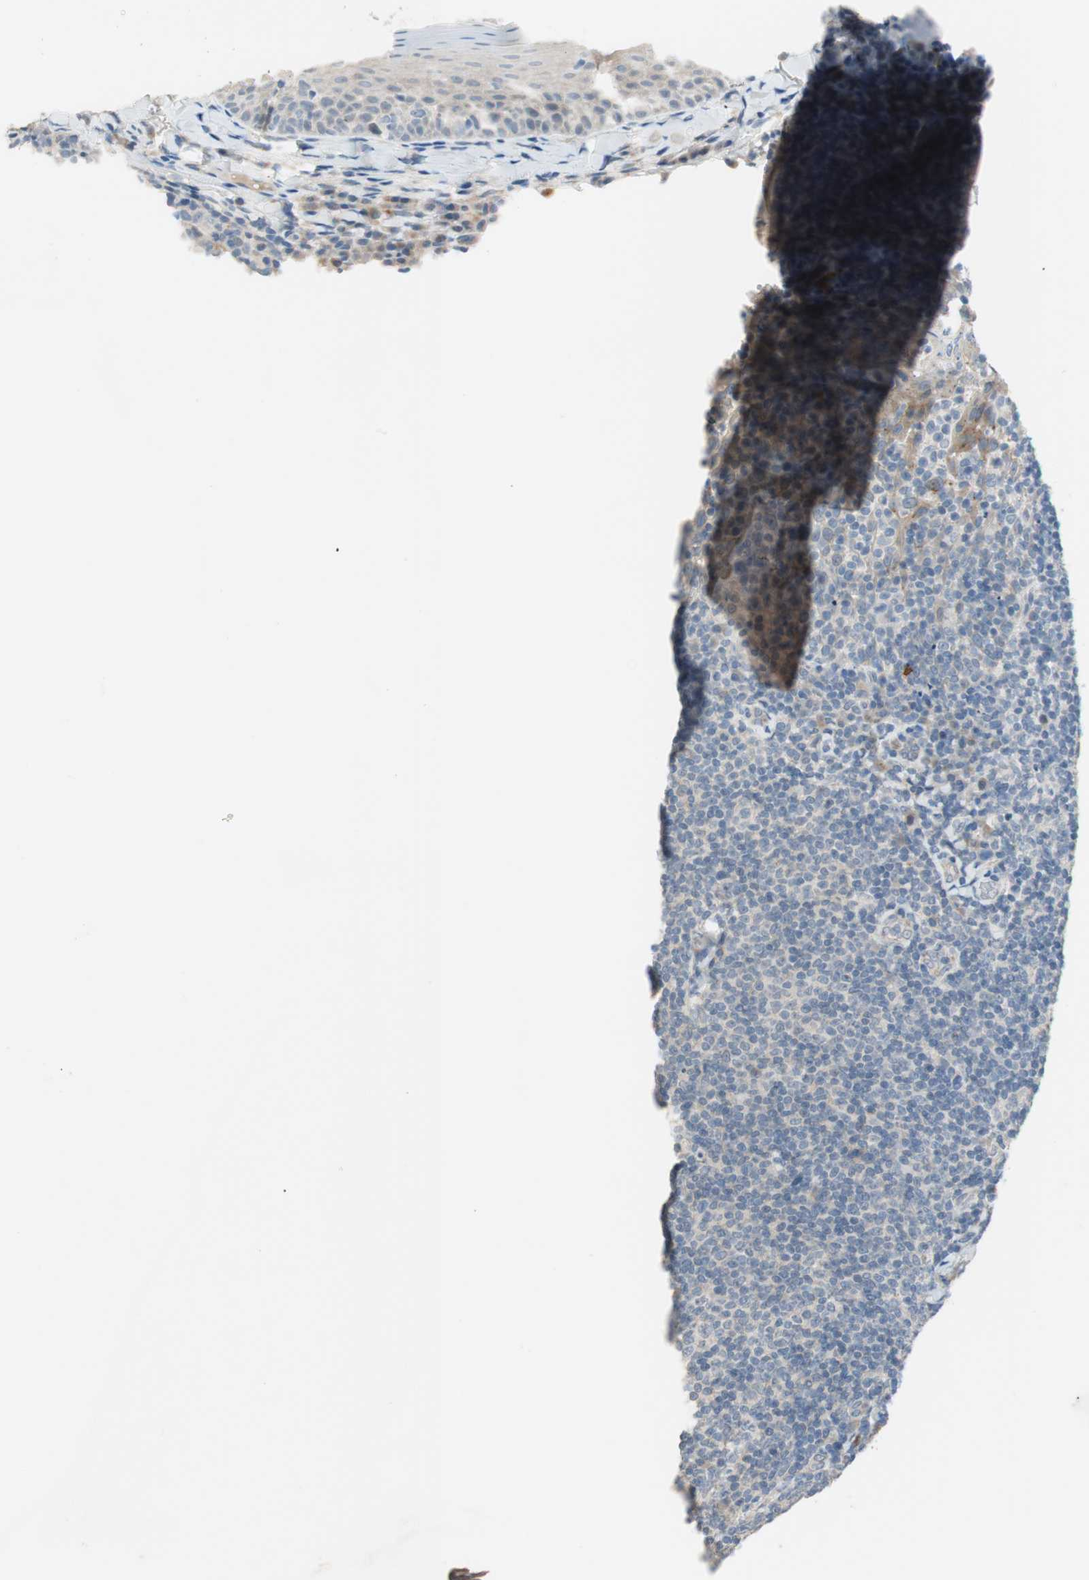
{"staining": {"intensity": "negative", "quantity": "none", "location": "none"}, "tissue": "tonsil", "cell_type": "Germinal center cells", "image_type": "normal", "snomed": [{"axis": "morphology", "description": "Normal tissue, NOS"}, {"axis": "topography", "description": "Tonsil"}], "caption": "A histopathology image of human tonsil is negative for staining in germinal center cells. (DAB immunohistochemistry visualized using brightfield microscopy, high magnification).", "gene": "PDZK1", "patient": {"sex": "male", "age": 17}}